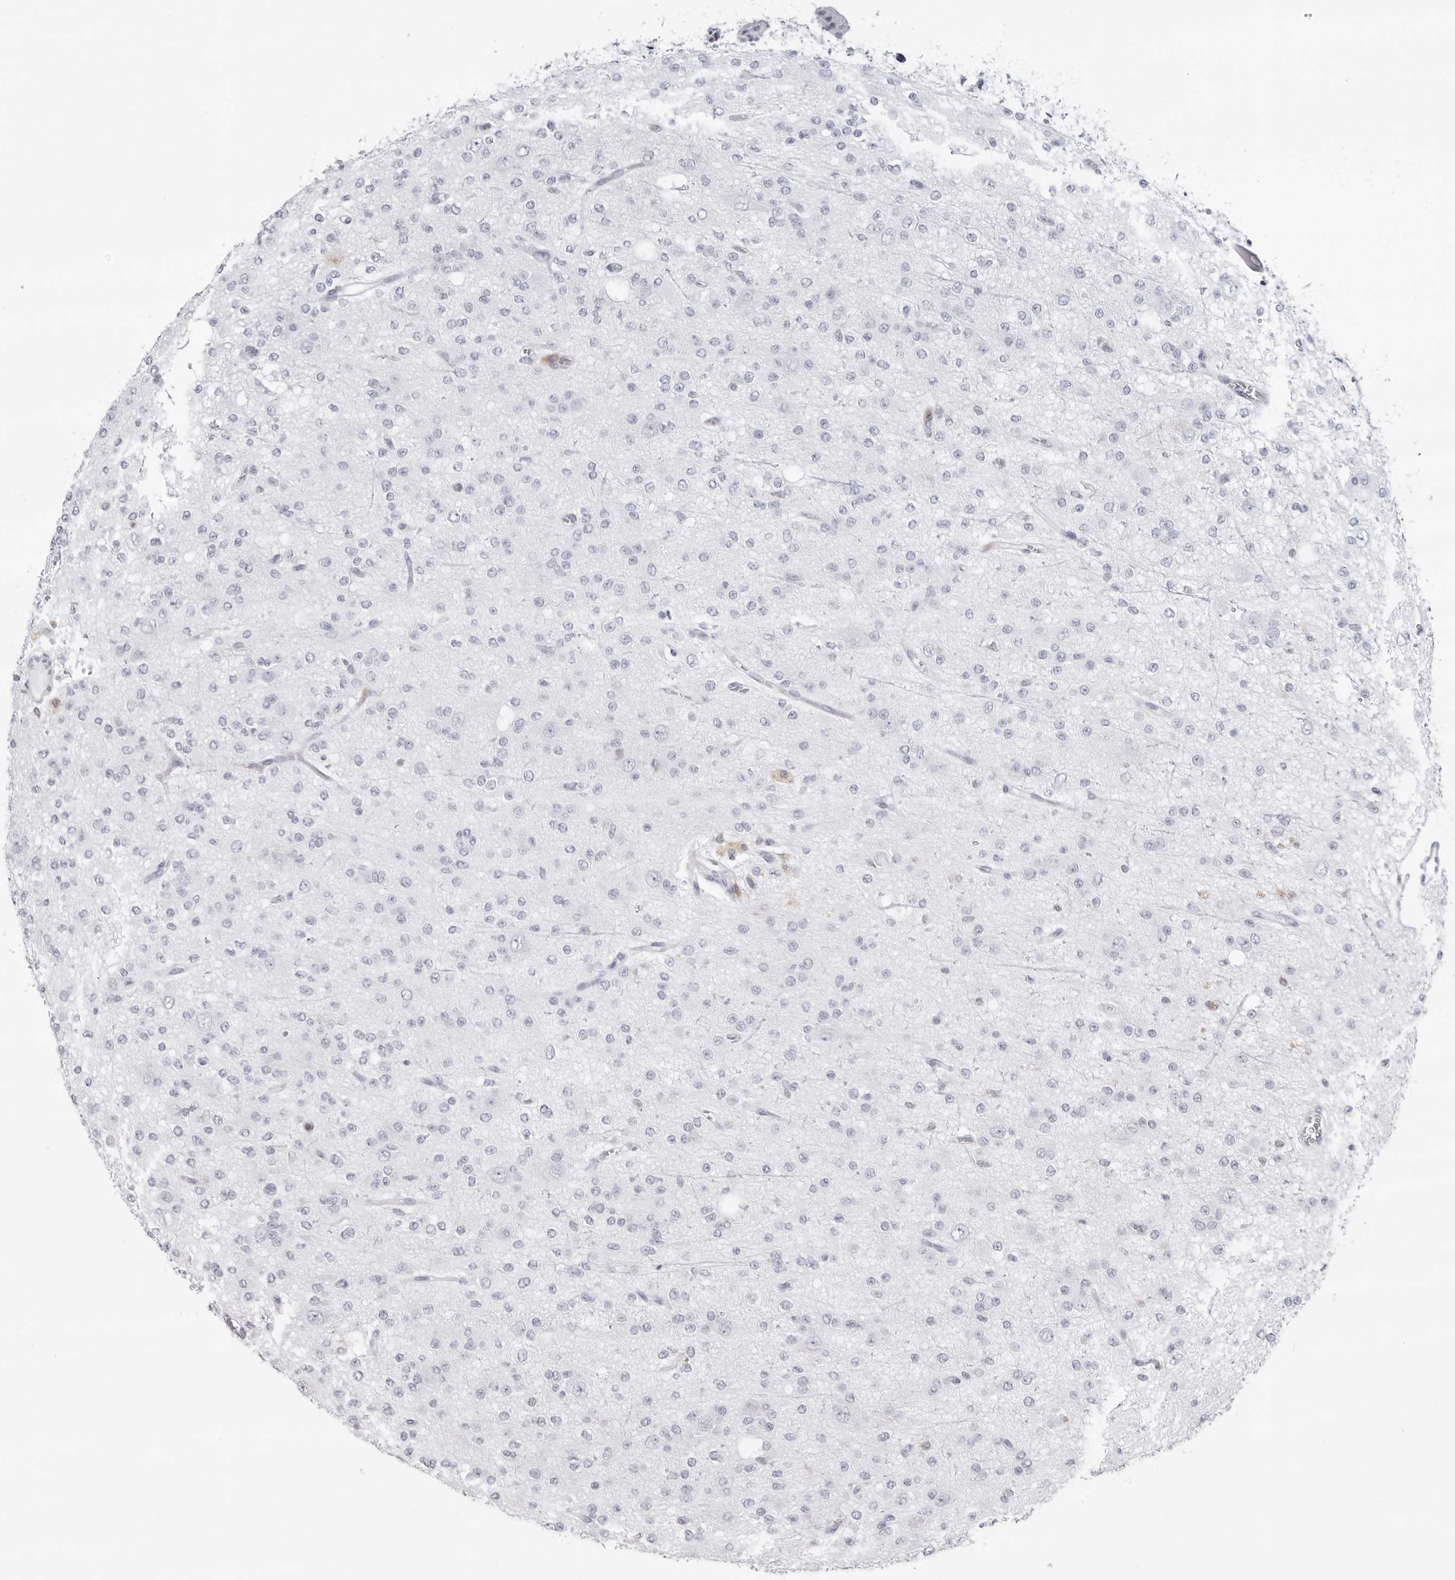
{"staining": {"intensity": "negative", "quantity": "none", "location": "none"}, "tissue": "glioma", "cell_type": "Tumor cells", "image_type": "cancer", "snomed": [{"axis": "morphology", "description": "Glioma, malignant, Low grade"}, {"axis": "topography", "description": "Brain"}], "caption": "IHC histopathology image of human low-grade glioma (malignant) stained for a protein (brown), which reveals no staining in tumor cells. (DAB immunohistochemistry with hematoxylin counter stain).", "gene": "FMNL1", "patient": {"sex": "male", "age": 38}}